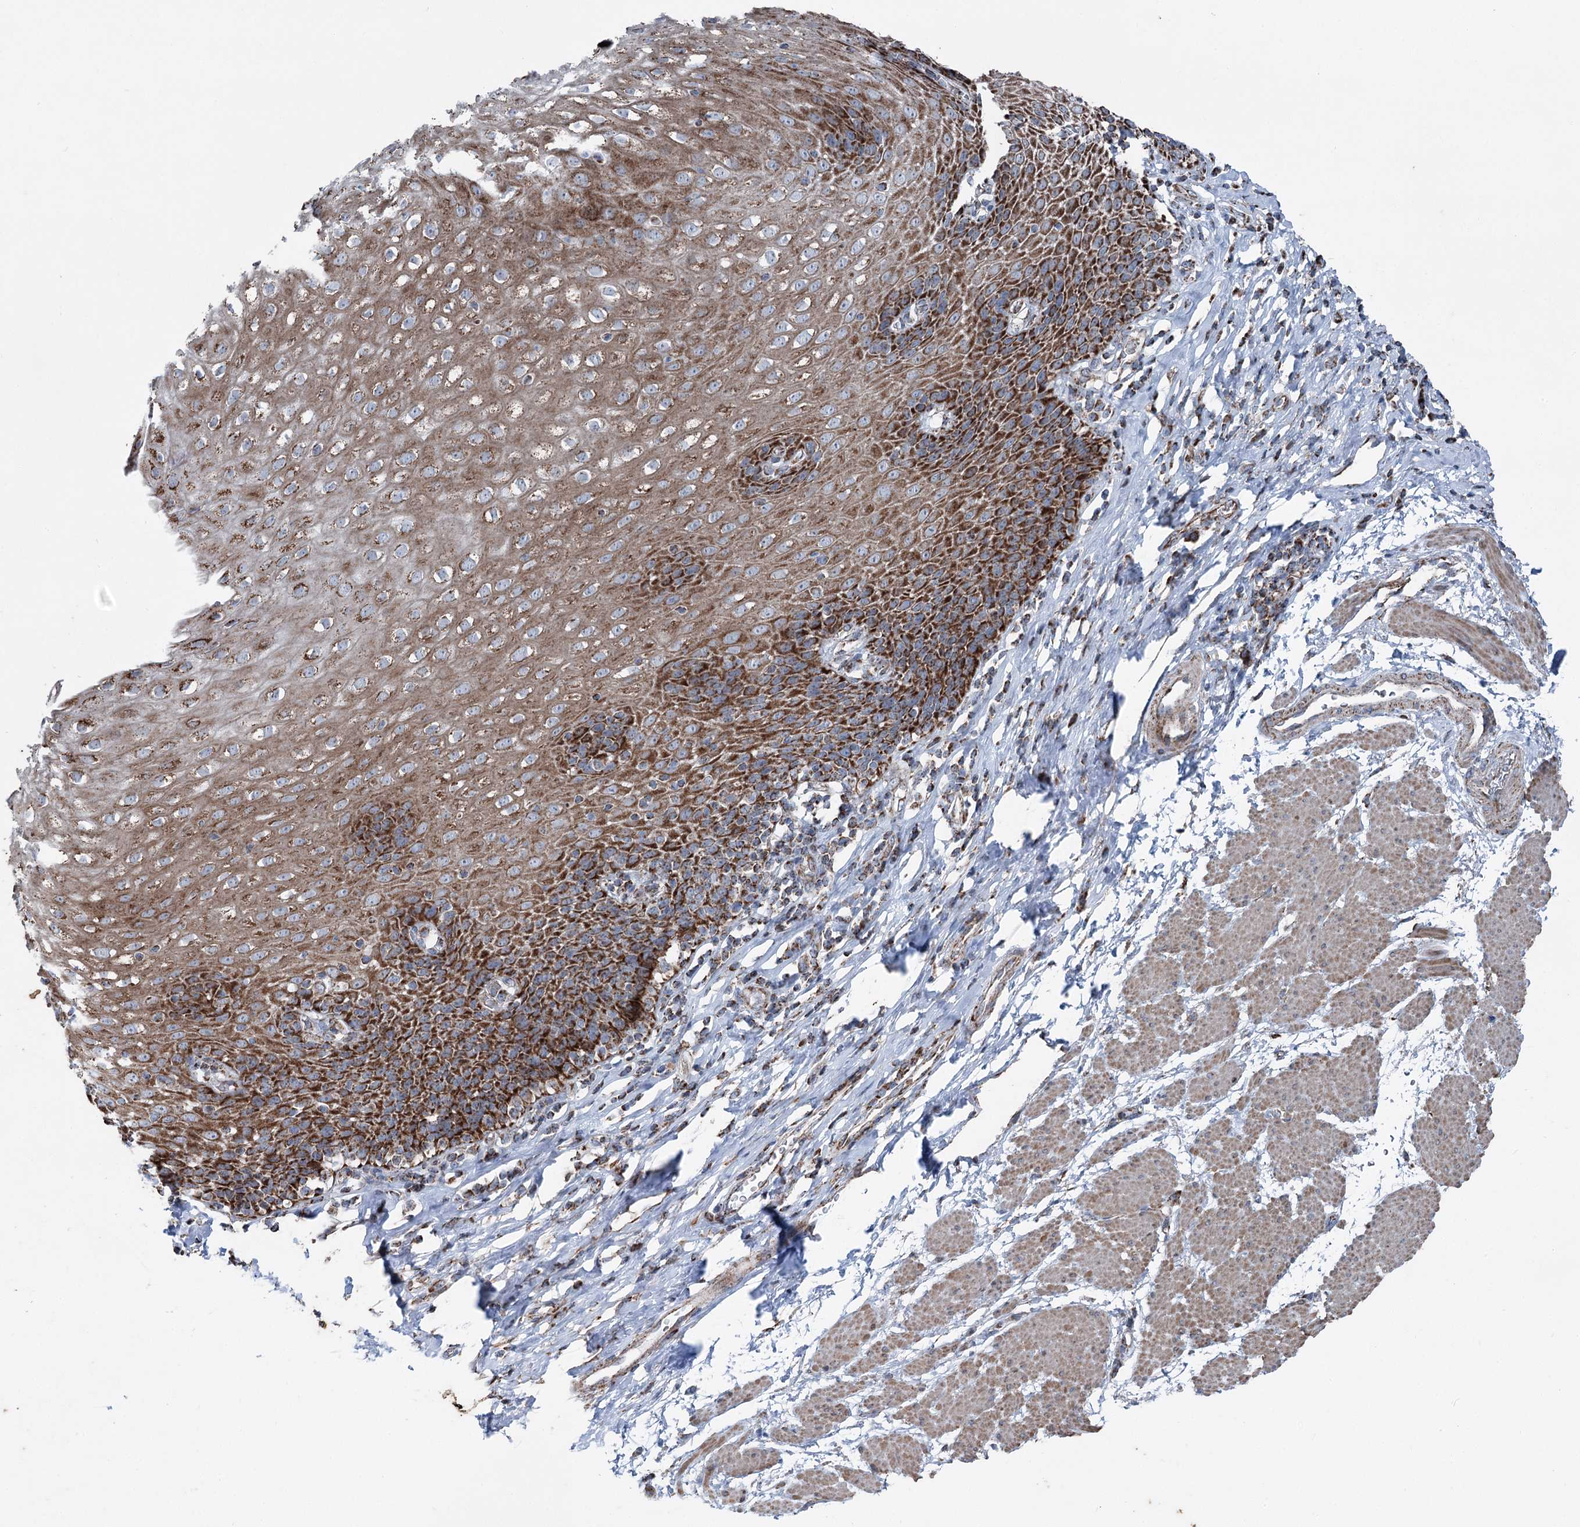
{"staining": {"intensity": "strong", "quantity": ">75%", "location": "cytoplasmic/membranous"}, "tissue": "esophagus", "cell_type": "Squamous epithelial cells", "image_type": "normal", "snomed": [{"axis": "morphology", "description": "Normal tissue, NOS"}, {"axis": "topography", "description": "Esophagus"}], "caption": "Benign esophagus was stained to show a protein in brown. There is high levels of strong cytoplasmic/membranous staining in approximately >75% of squamous epithelial cells. The staining was performed using DAB, with brown indicating positive protein expression. Nuclei are stained blue with hematoxylin.", "gene": "UCN3", "patient": {"sex": "female", "age": 61}}